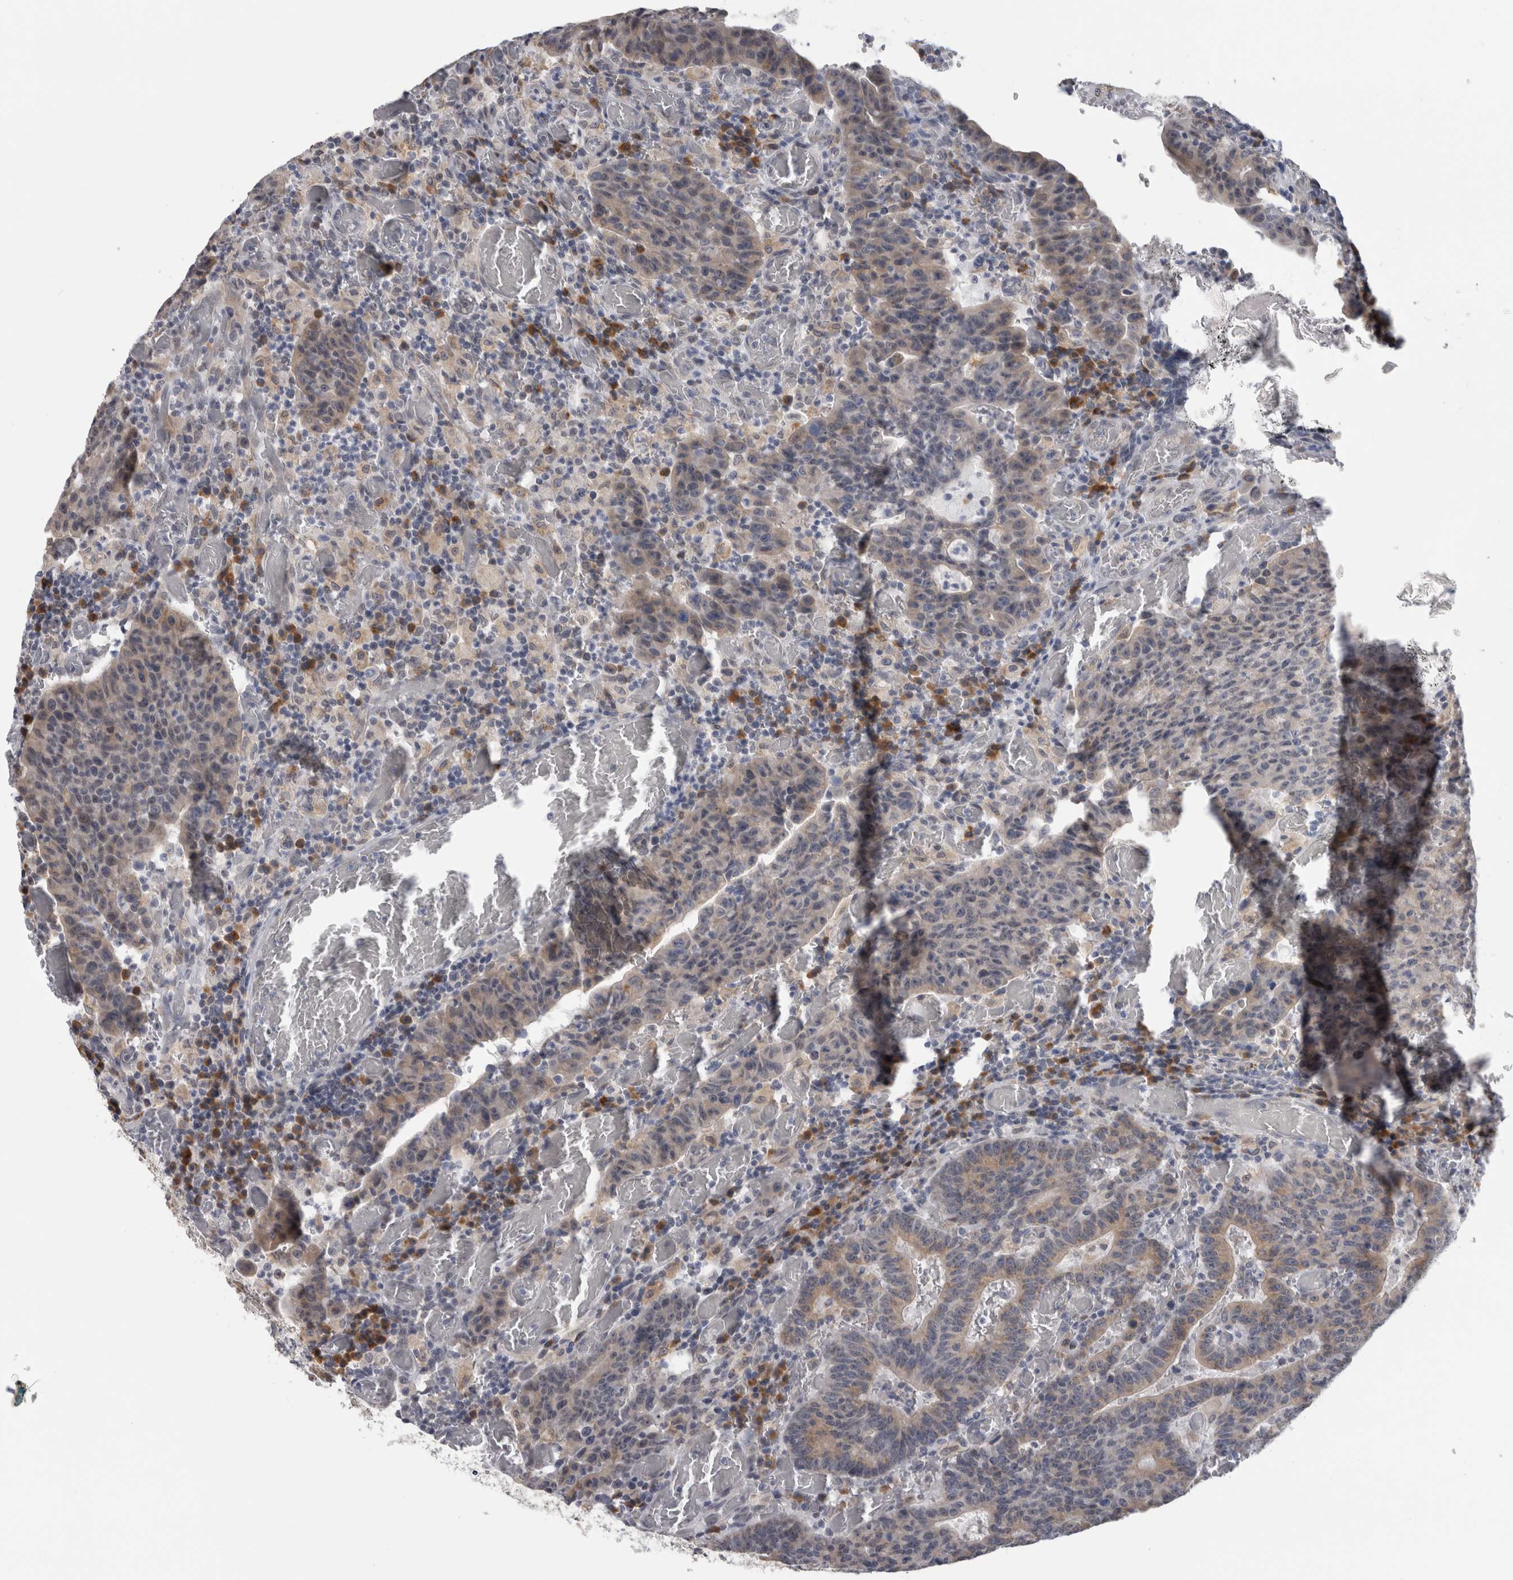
{"staining": {"intensity": "weak", "quantity": "25%-75%", "location": "cytoplasmic/membranous"}, "tissue": "colorectal cancer", "cell_type": "Tumor cells", "image_type": "cancer", "snomed": [{"axis": "morphology", "description": "Adenocarcinoma, NOS"}, {"axis": "topography", "description": "Colon"}], "caption": "Weak cytoplasmic/membranous protein staining is seen in approximately 25%-75% of tumor cells in adenocarcinoma (colorectal). The protein is stained brown, and the nuclei are stained in blue (DAB (3,3'-diaminobenzidine) IHC with brightfield microscopy, high magnification).", "gene": "TMEM242", "patient": {"sex": "female", "age": 75}}